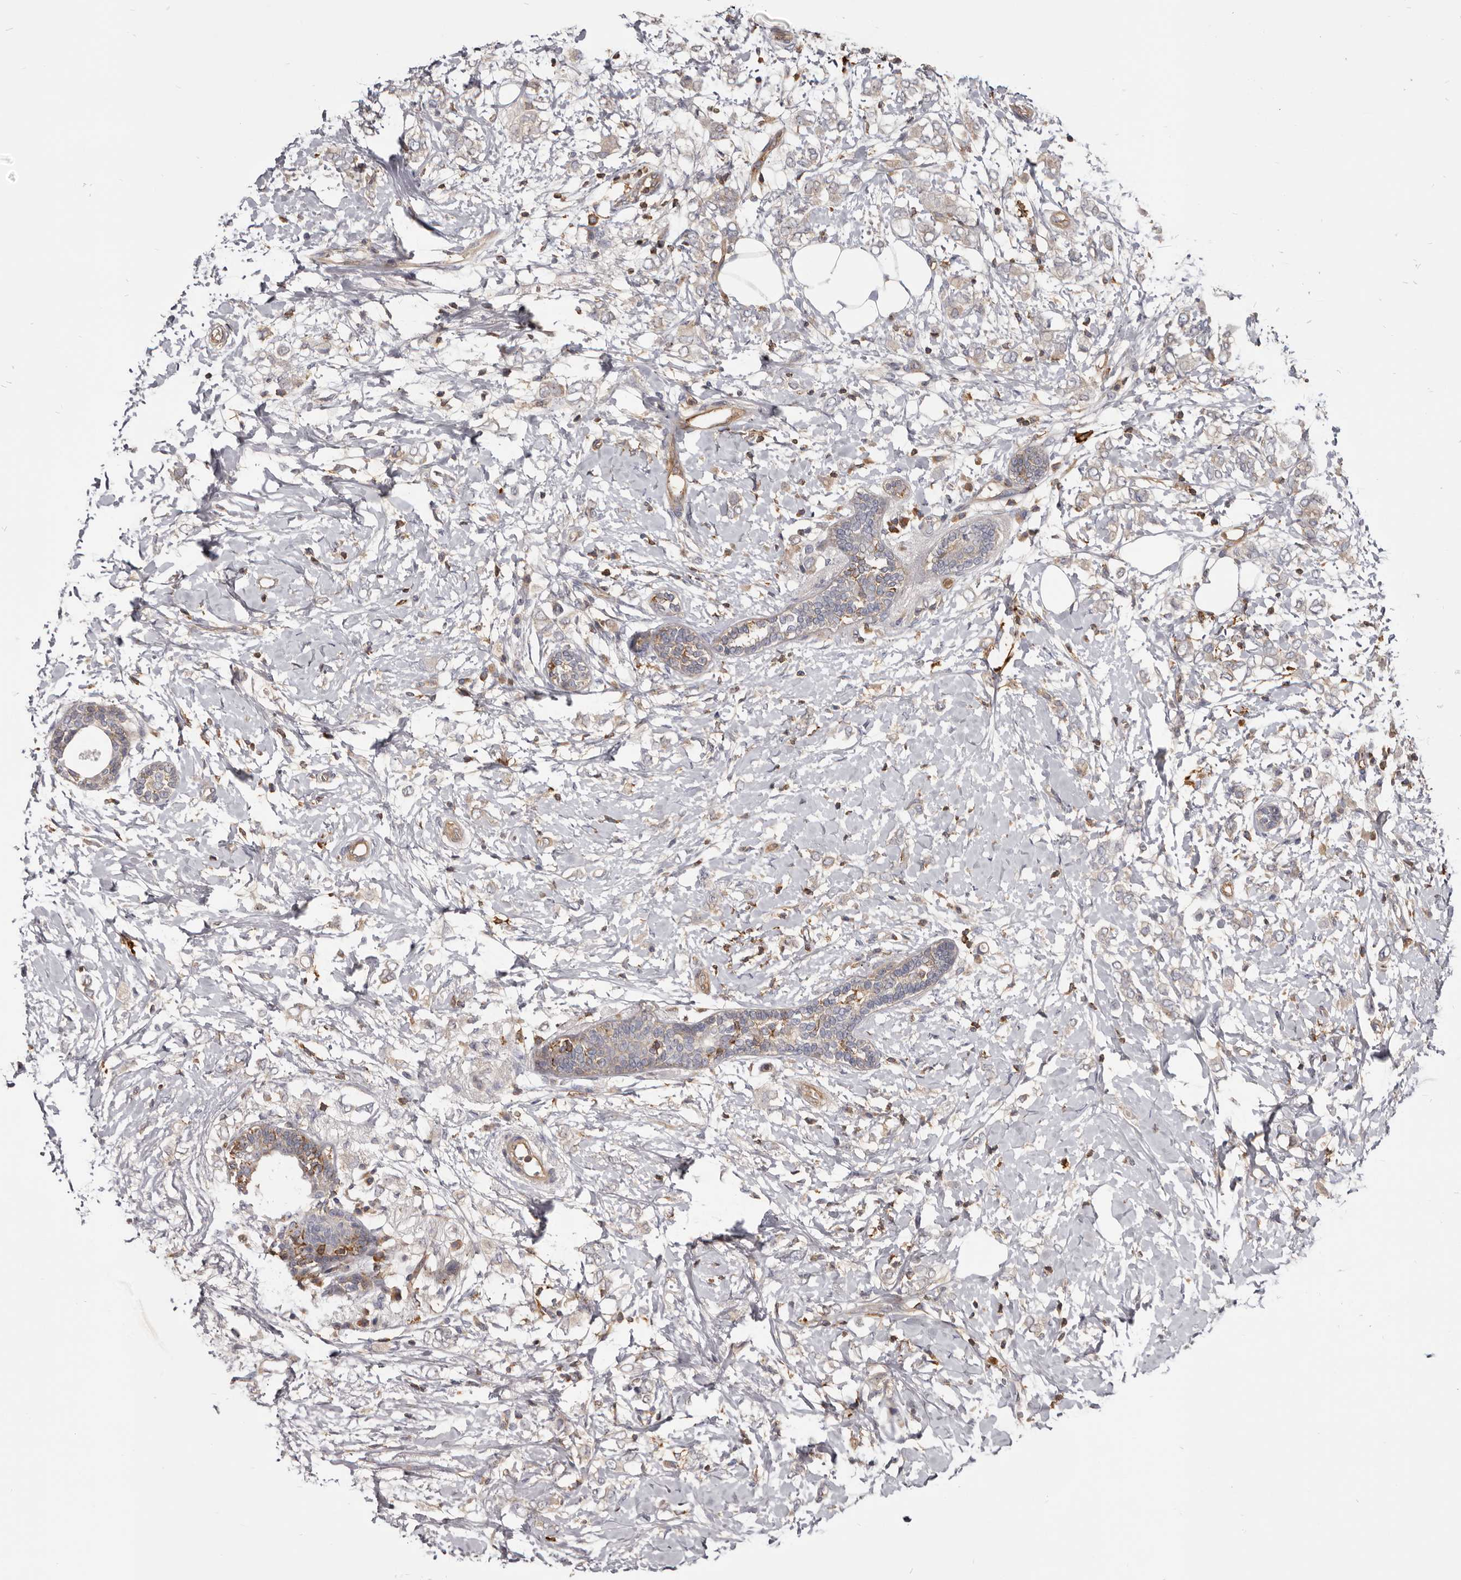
{"staining": {"intensity": "weak", "quantity": ">75%", "location": "cytoplasmic/membranous"}, "tissue": "breast cancer", "cell_type": "Tumor cells", "image_type": "cancer", "snomed": [{"axis": "morphology", "description": "Normal tissue, NOS"}, {"axis": "morphology", "description": "Lobular carcinoma"}, {"axis": "topography", "description": "Breast"}], "caption": "This is a micrograph of immunohistochemistry (IHC) staining of lobular carcinoma (breast), which shows weak positivity in the cytoplasmic/membranous of tumor cells.", "gene": "CBL", "patient": {"sex": "female", "age": 47}}